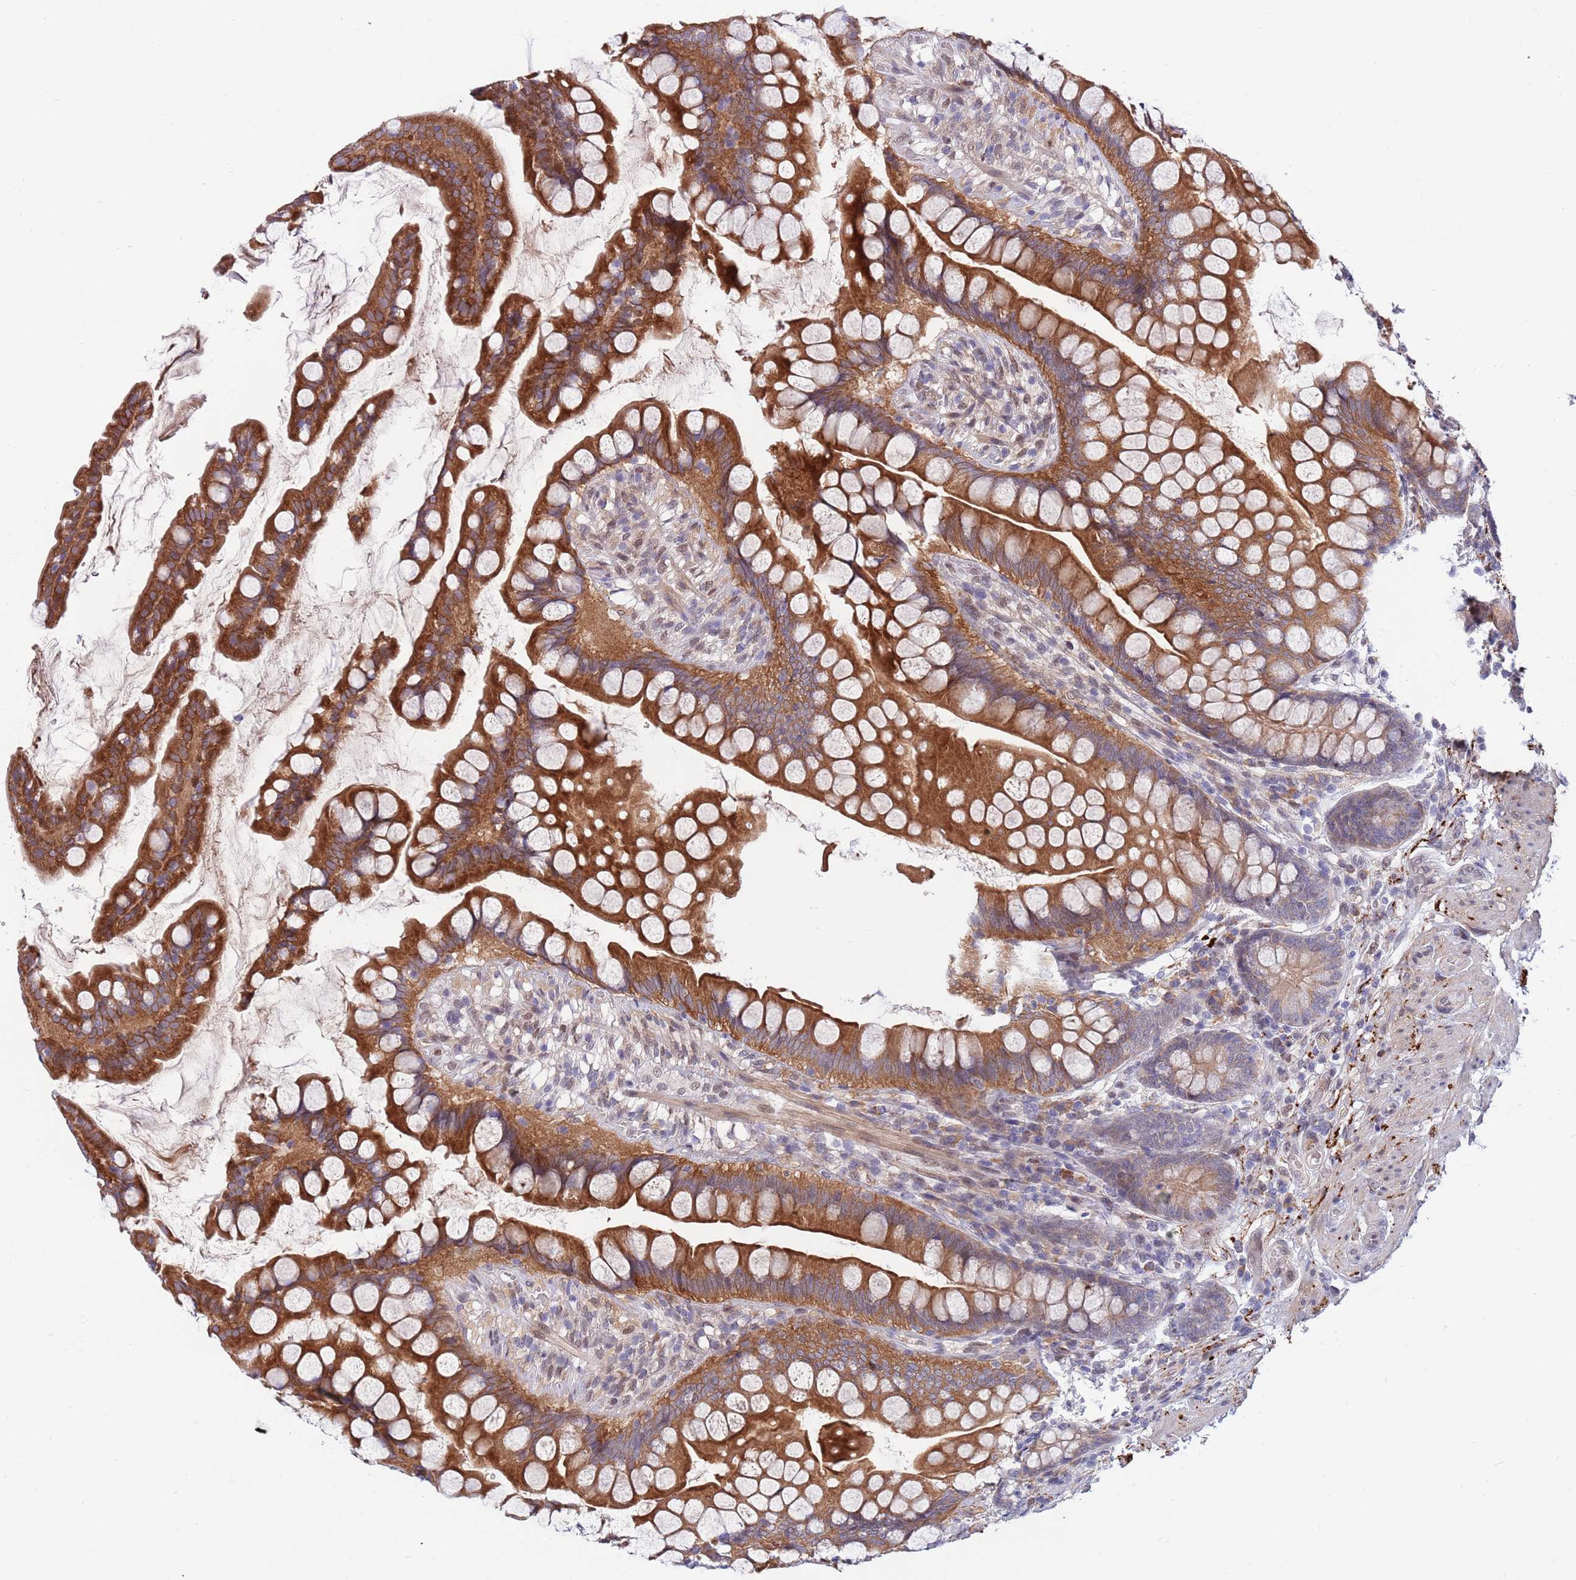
{"staining": {"intensity": "strong", "quantity": ">75%", "location": "cytoplasmic/membranous"}, "tissue": "small intestine", "cell_type": "Glandular cells", "image_type": "normal", "snomed": [{"axis": "morphology", "description": "Normal tissue, NOS"}, {"axis": "topography", "description": "Small intestine"}], "caption": "The micrograph shows staining of benign small intestine, revealing strong cytoplasmic/membranous protein staining (brown color) within glandular cells.", "gene": "NLRP6", "patient": {"sex": "male", "age": 70}}